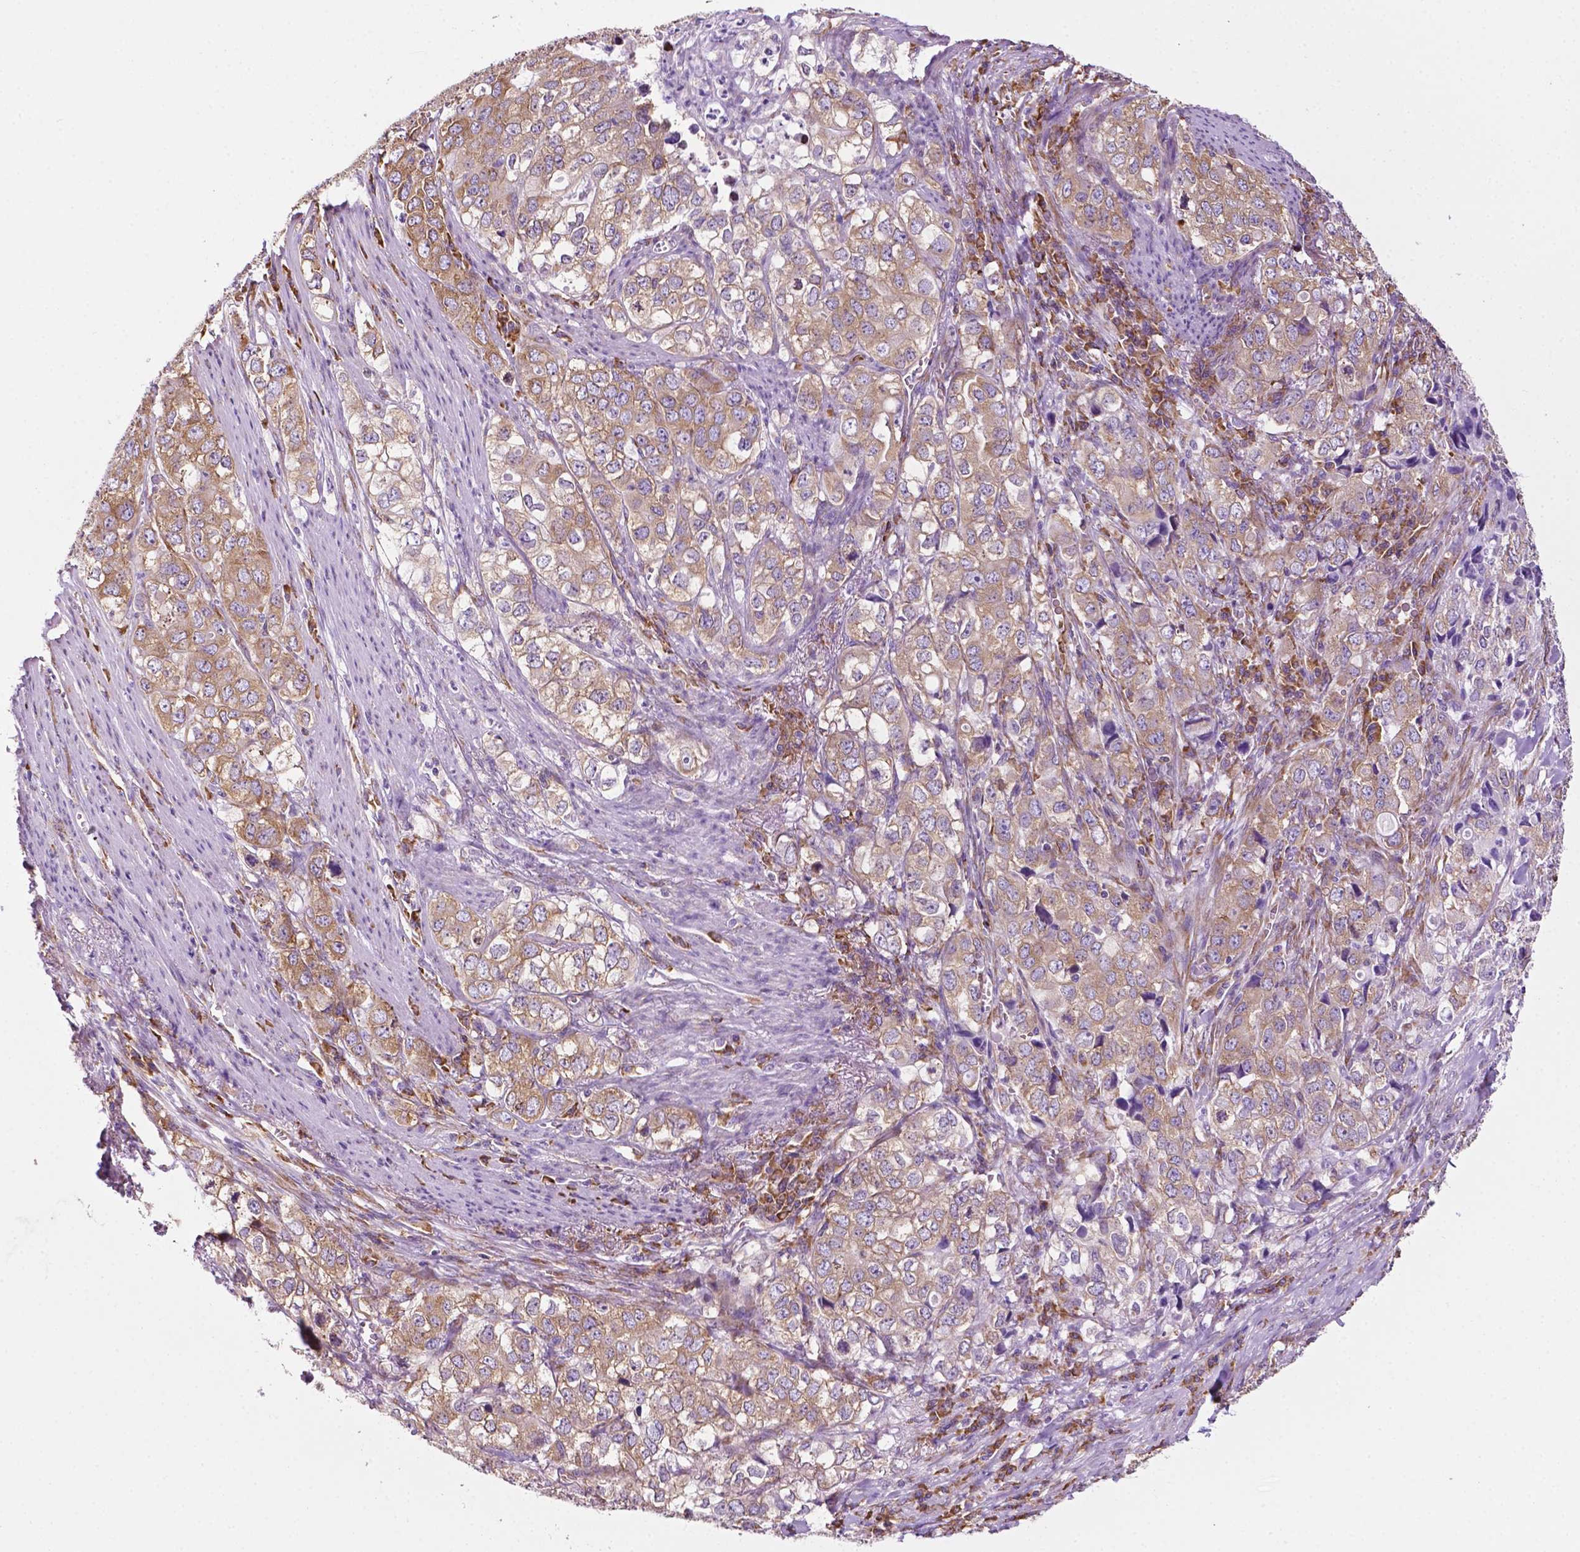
{"staining": {"intensity": "moderate", "quantity": "25%-75%", "location": "cytoplasmic/membranous"}, "tissue": "stomach cancer", "cell_type": "Tumor cells", "image_type": "cancer", "snomed": [{"axis": "morphology", "description": "Adenocarcinoma, NOS"}, {"axis": "topography", "description": "Stomach, lower"}], "caption": "Protein expression analysis of adenocarcinoma (stomach) shows moderate cytoplasmic/membranous expression in about 25%-75% of tumor cells.", "gene": "RPL29", "patient": {"sex": "female", "age": 72}}